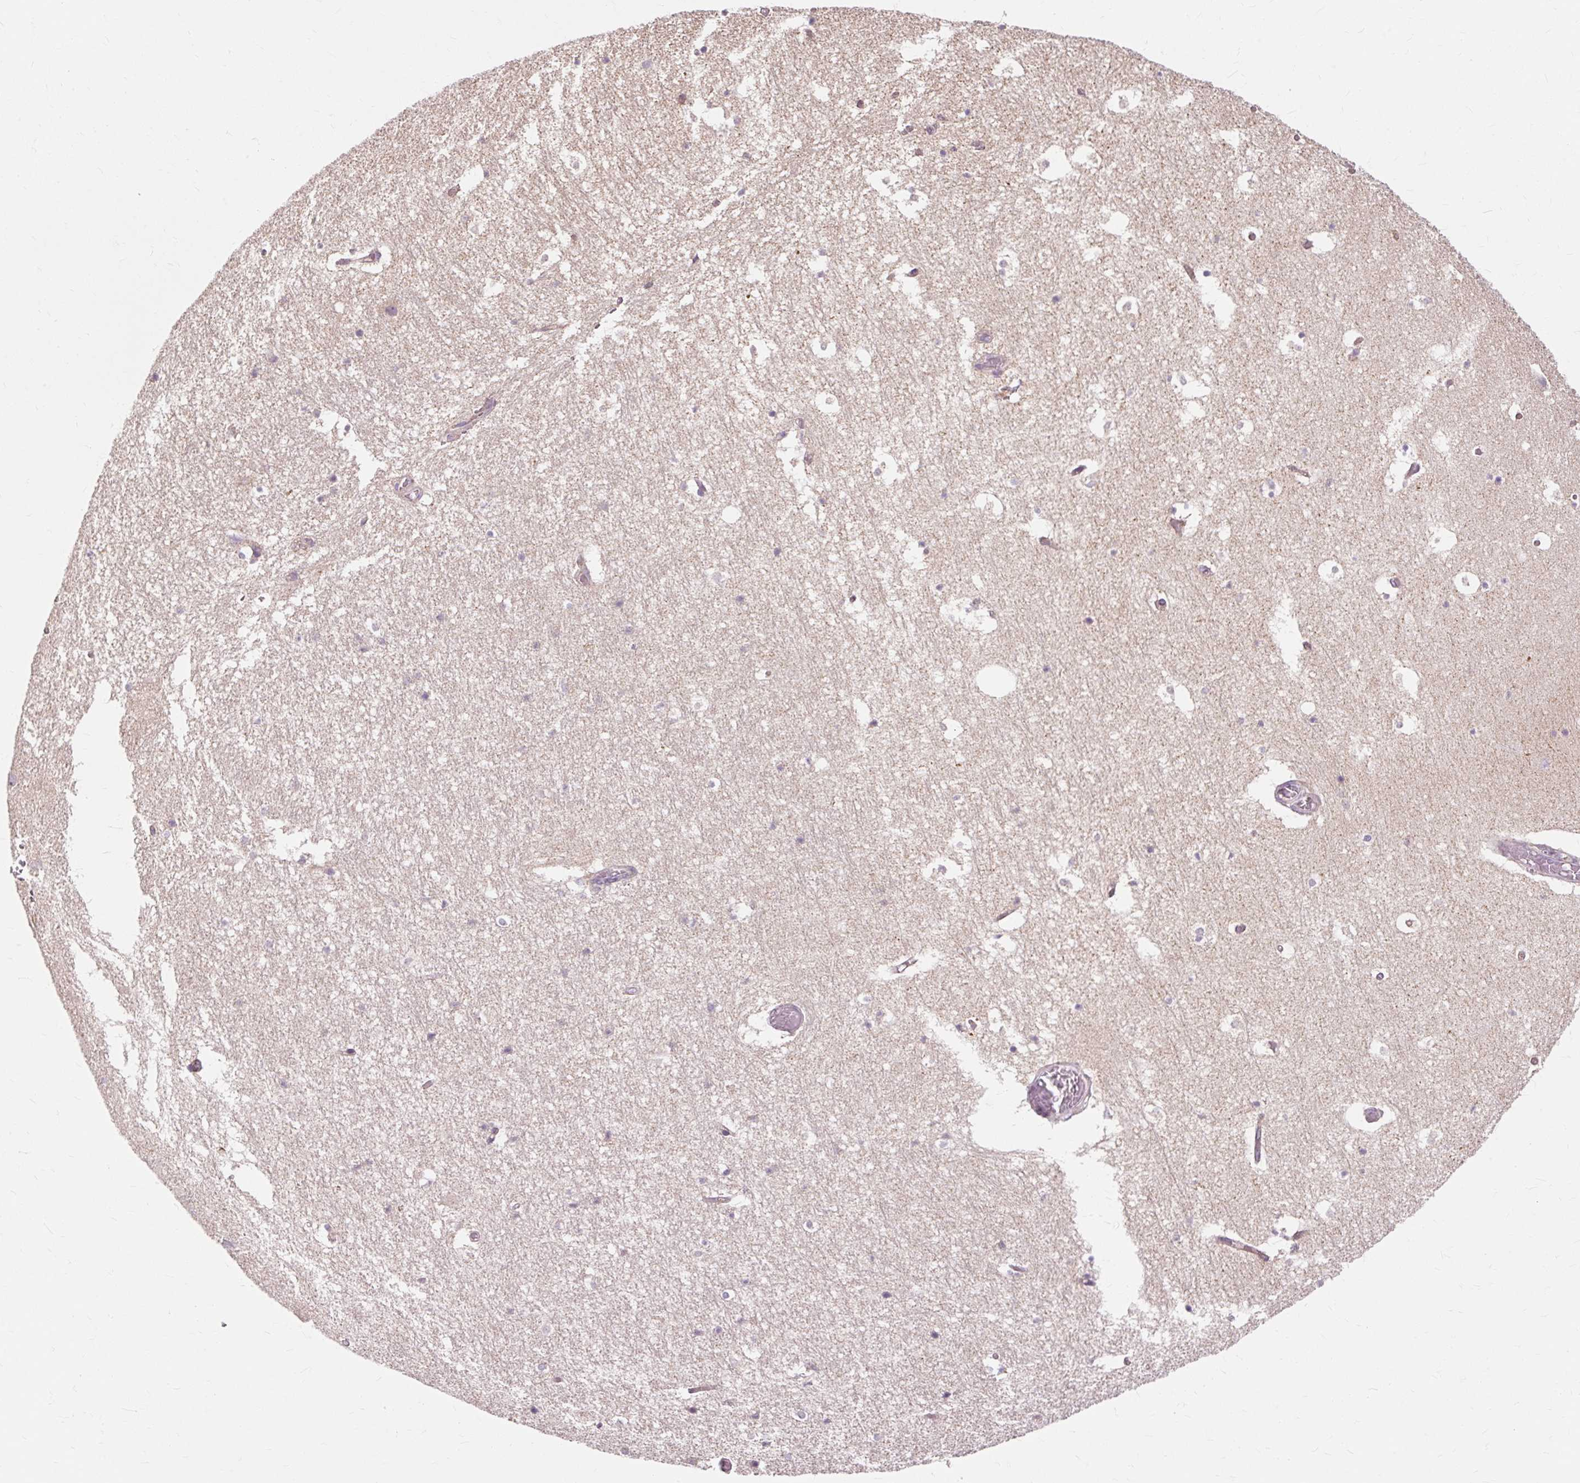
{"staining": {"intensity": "weak", "quantity": "<25%", "location": "cytoplasmic/membranous"}, "tissue": "hippocampus", "cell_type": "Glial cells", "image_type": "normal", "snomed": [{"axis": "morphology", "description": "Normal tissue, NOS"}, {"axis": "topography", "description": "Hippocampus"}], "caption": "DAB (3,3'-diaminobenzidine) immunohistochemical staining of normal human hippocampus reveals no significant staining in glial cells. (Stains: DAB IHC with hematoxylin counter stain, Microscopy: brightfield microscopy at high magnification).", "gene": "PDZD2", "patient": {"sex": "female", "age": 52}}